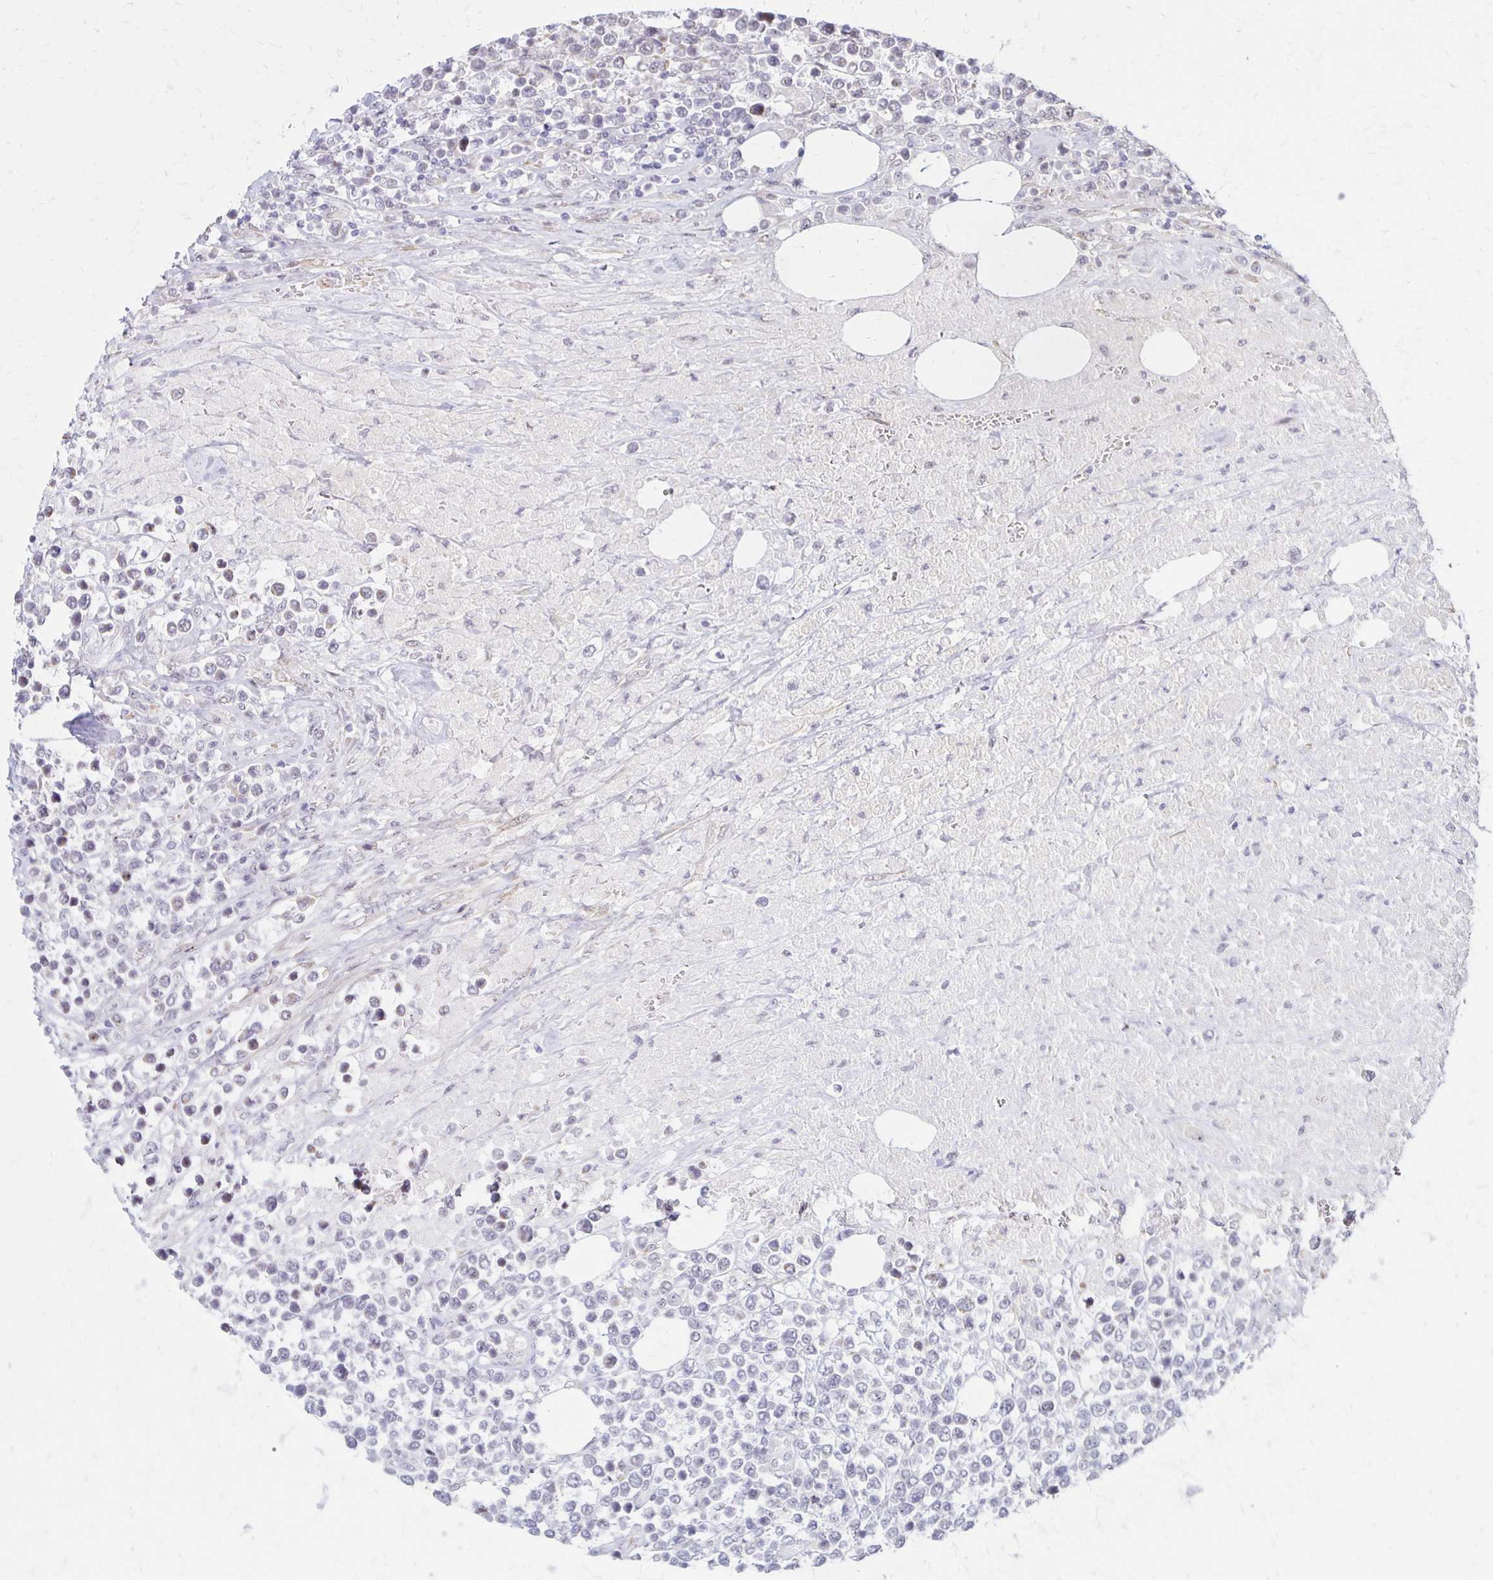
{"staining": {"intensity": "negative", "quantity": "none", "location": "none"}, "tissue": "lymphoma", "cell_type": "Tumor cells", "image_type": "cancer", "snomed": [{"axis": "morphology", "description": "Malignant lymphoma, non-Hodgkin's type, High grade"}, {"axis": "topography", "description": "Soft tissue"}], "caption": "High-grade malignant lymphoma, non-Hodgkin's type was stained to show a protein in brown. There is no significant positivity in tumor cells.", "gene": "DAGLA", "patient": {"sex": "female", "age": 56}}